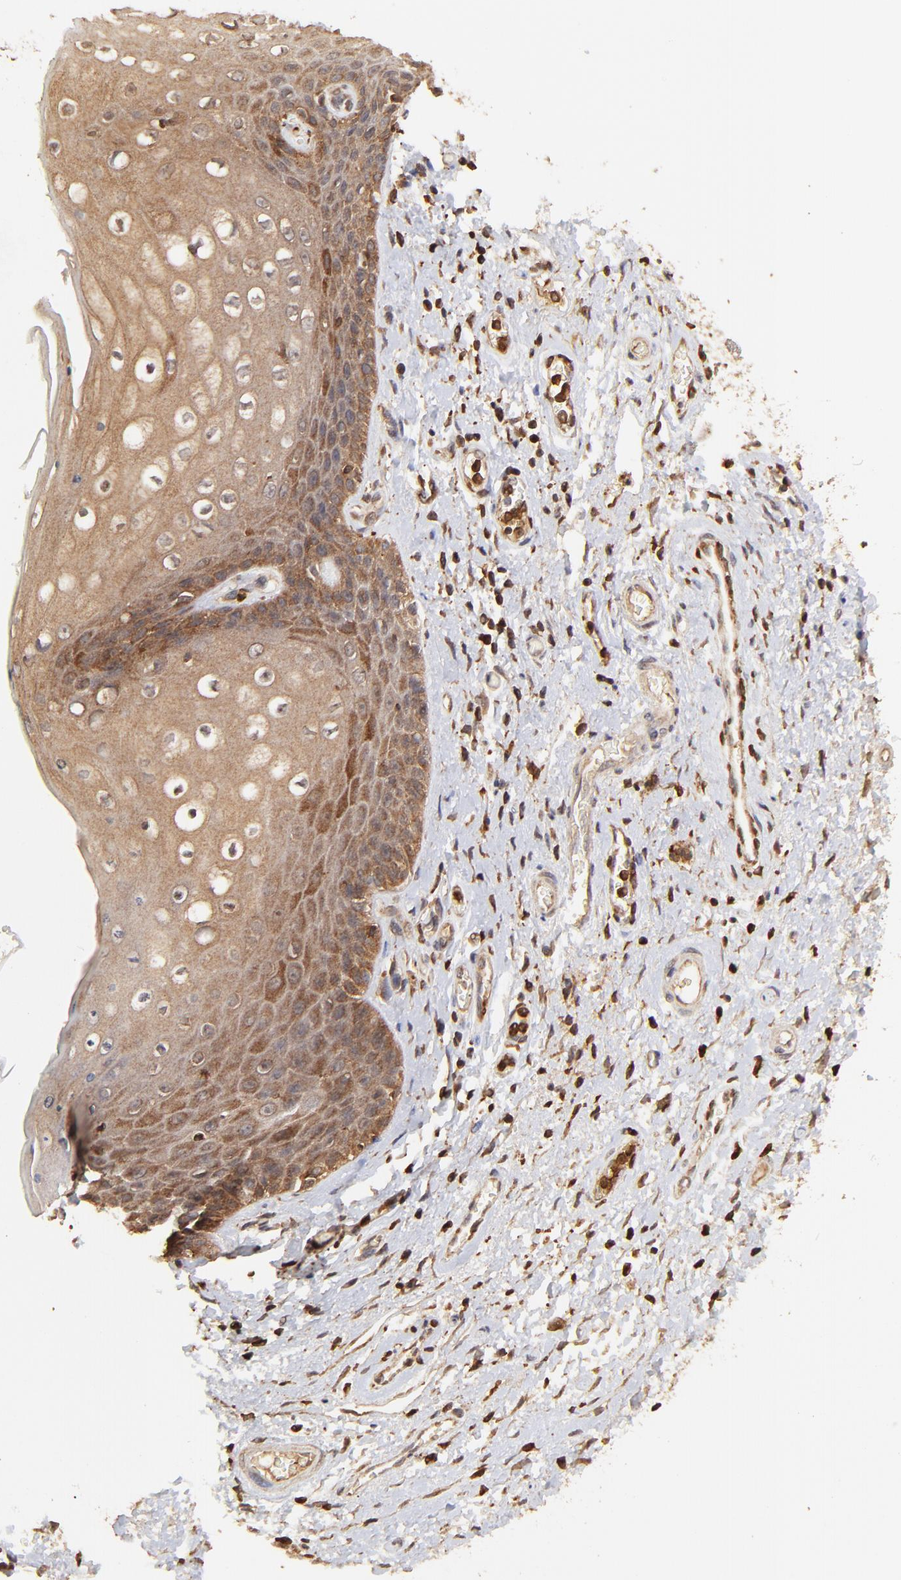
{"staining": {"intensity": "moderate", "quantity": ">75%", "location": "cytoplasmic/membranous"}, "tissue": "skin", "cell_type": "Epidermal cells", "image_type": "normal", "snomed": [{"axis": "morphology", "description": "Normal tissue, NOS"}, {"axis": "topography", "description": "Anal"}], "caption": "Human skin stained for a protein (brown) displays moderate cytoplasmic/membranous positive expression in approximately >75% of epidermal cells.", "gene": "STON2", "patient": {"sex": "female", "age": 46}}